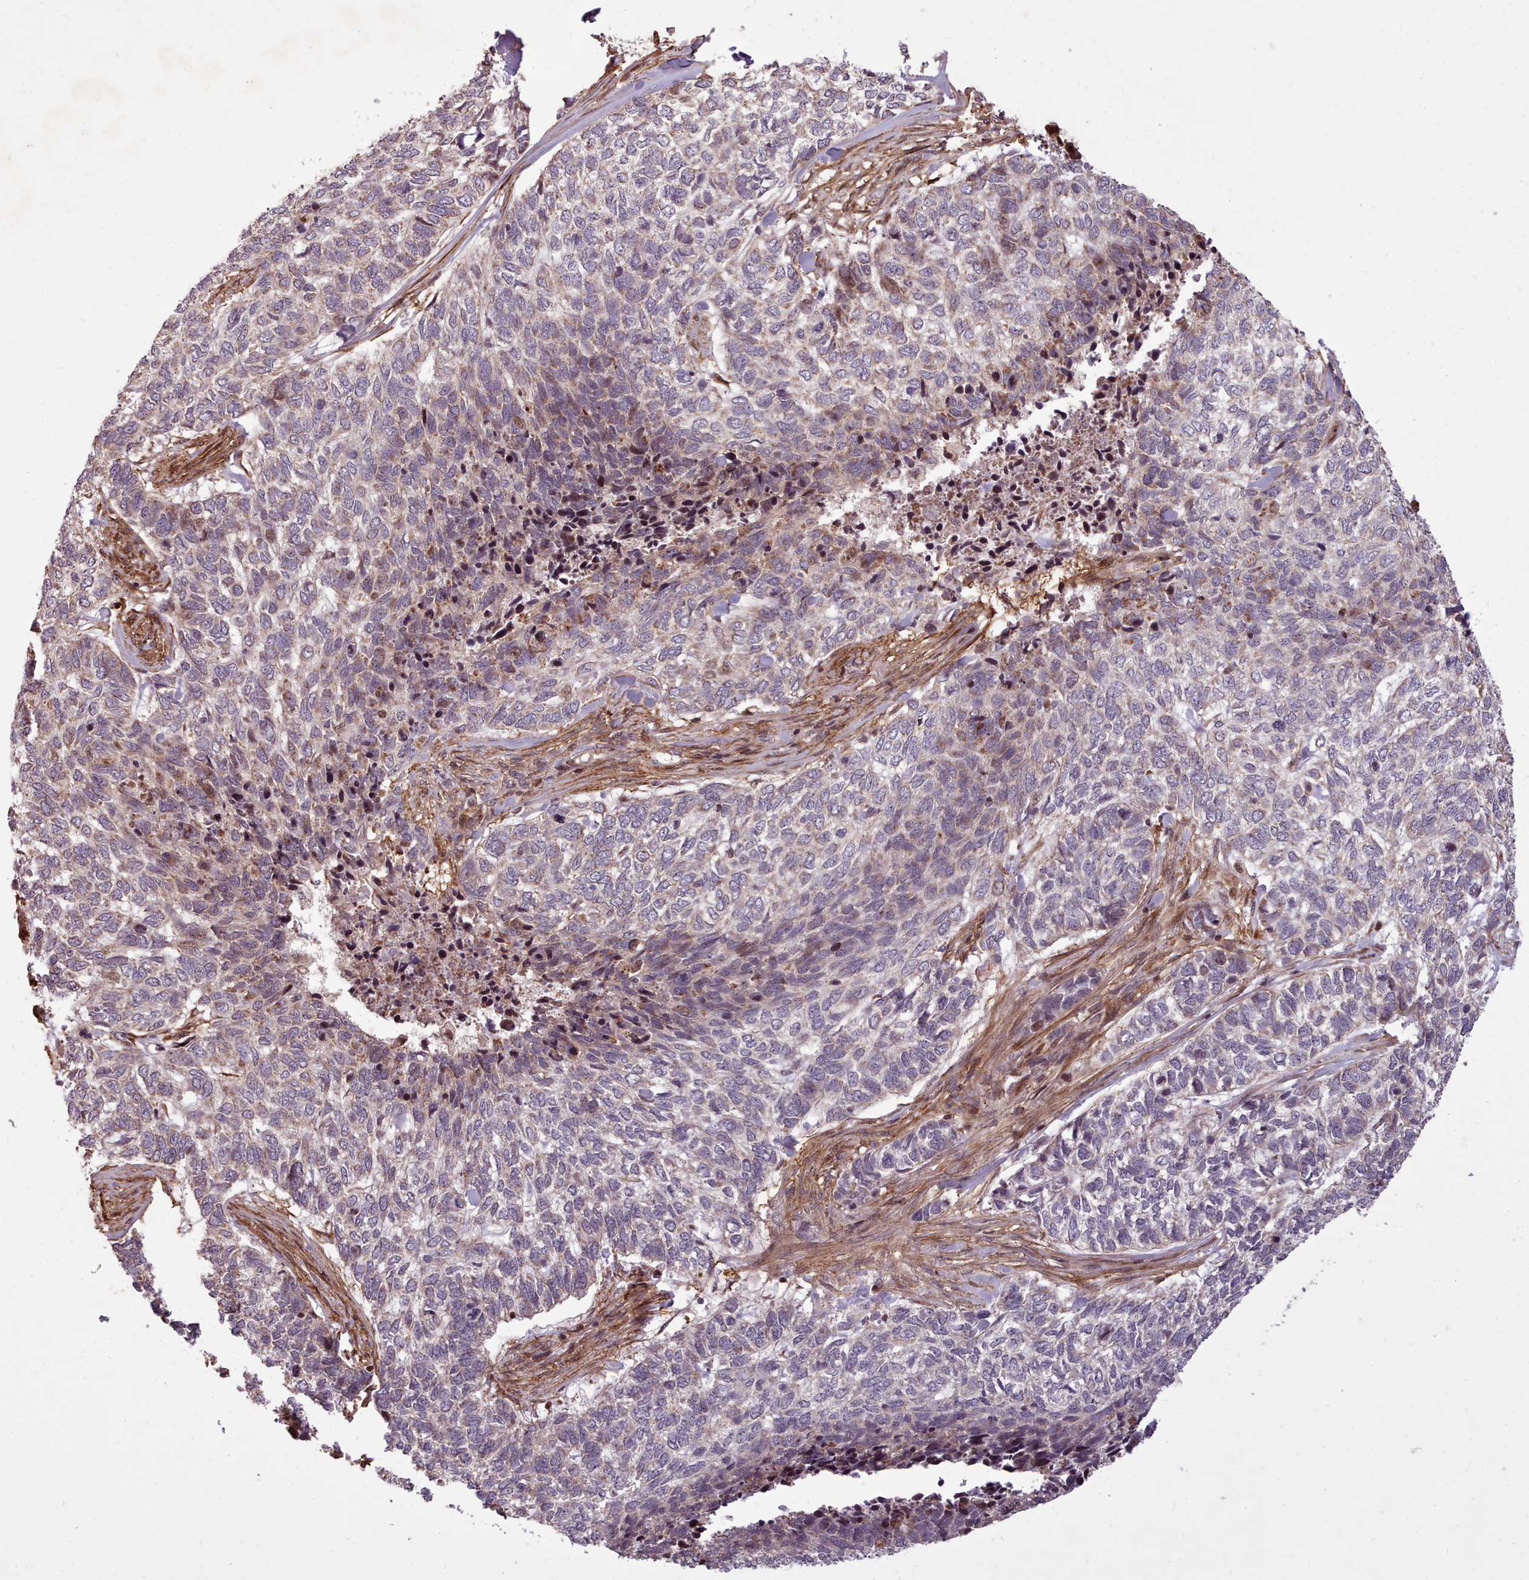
{"staining": {"intensity": "moderate", "quantity": "<25%", "location": "cytoplasmic/membranous,nuclear"}, "tissue": "skin cancer", "cell_type": "Tumor cells", "image_type": "cancer", "snomed": [{"axis": "morphology", "description": "Basal cell carcinoma"}, {"axis": "topography", "description": "Skin"}], "caption": "Skin cancer (basal cell carcinoma) was stained to show a protein in brown. There is low levels of moderate cytoplasmic/membranous and nuclear staining in about <25% of tumor cells.", "gene": "NLRP7", "patient": {"sex": "female", "age": 65}}